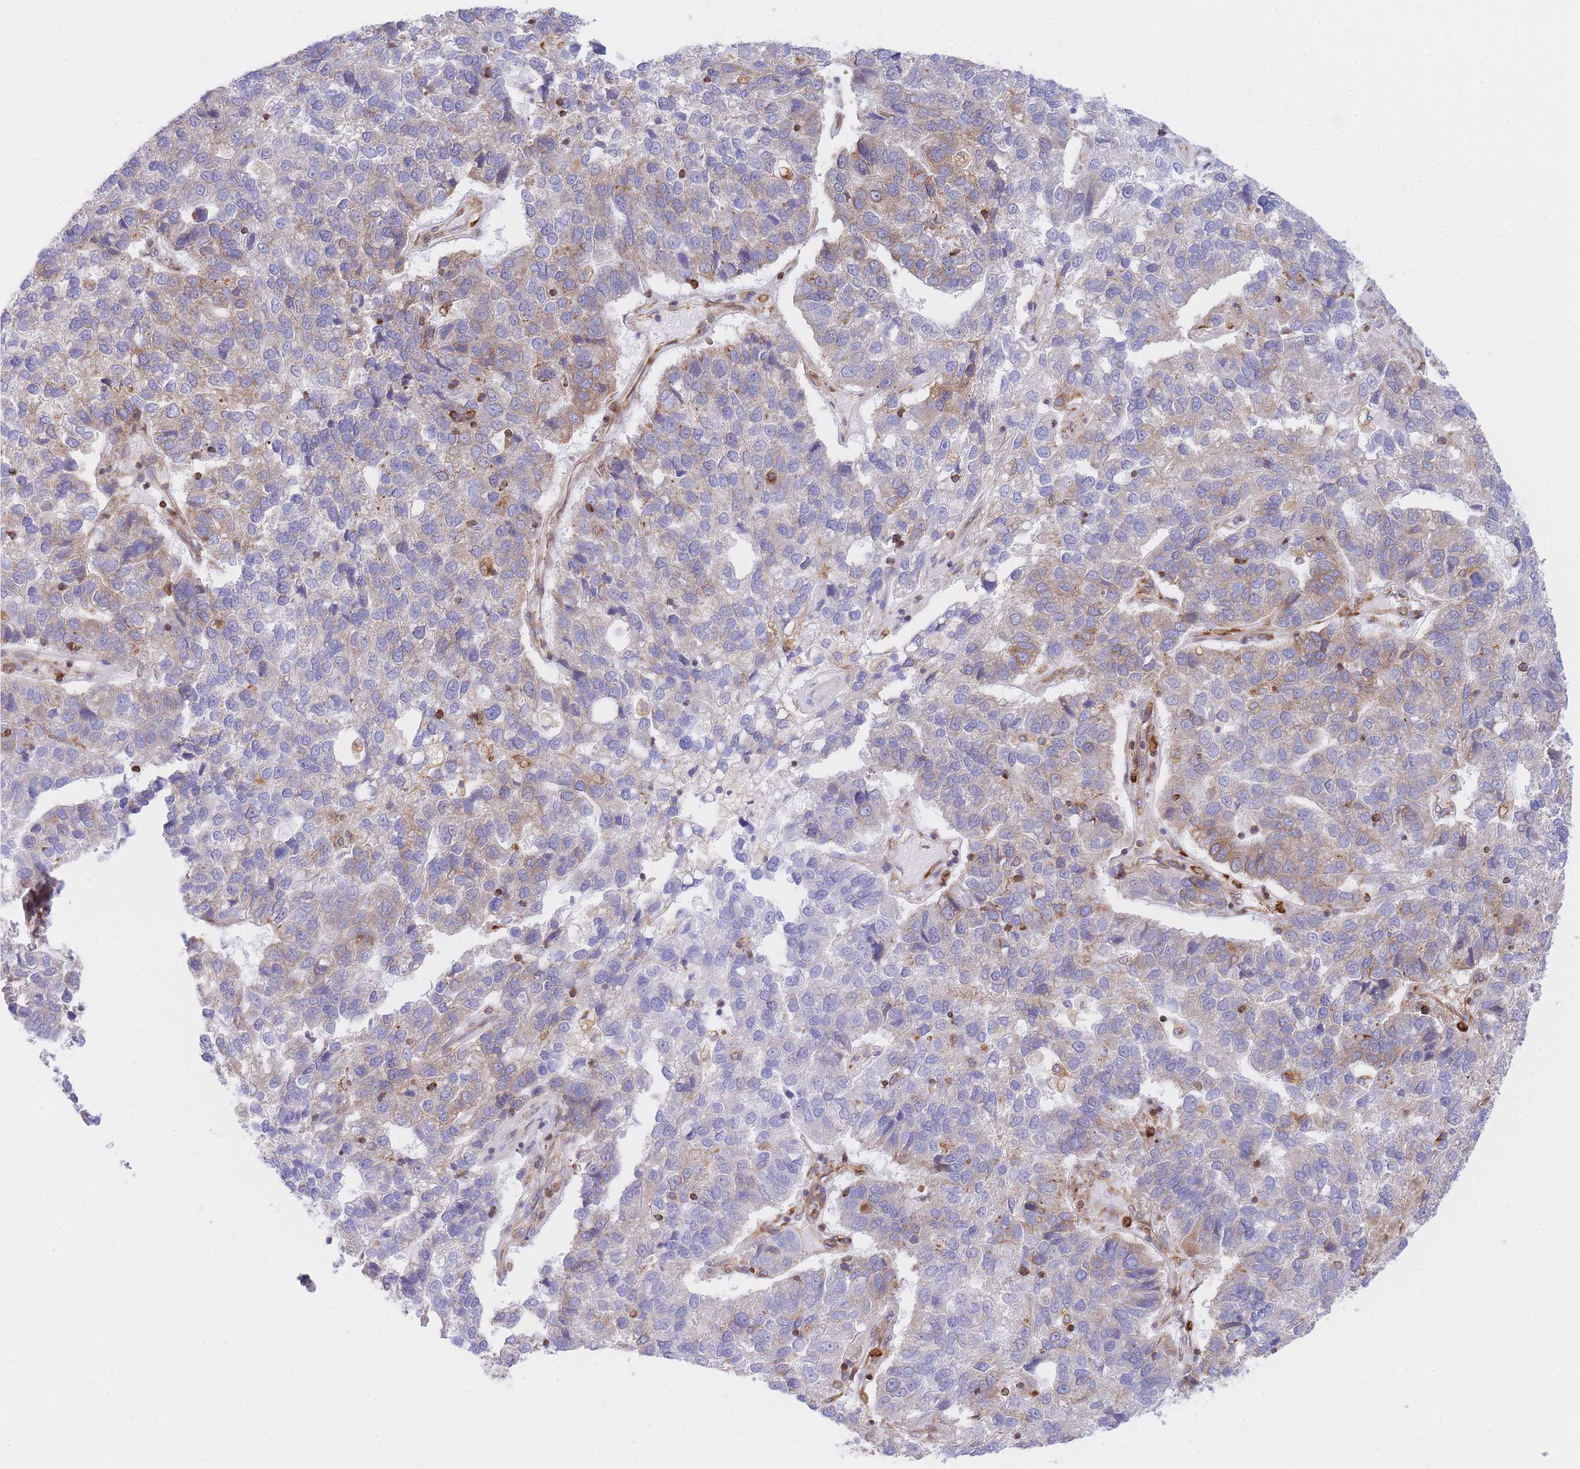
{"staining": {"intensity": "weak", "quantity": "<25%", "location": "cytoplasmic/membranous"}, "tissue": "pancreatic cancer", "cell_type": "Tumor cells", "image_type": "cancer", "snomed": [{"axis": "morphology", "description": "Adenocarcinoma, NOS"}, {"axis": "topography", "description": "Pancreas"}], "caption": "Immunohistochemistry histopathology image of human adenocarcinoma (pancreatic) stained for a protein (brown), which reveals no positivity in tumor cells. (Stains: DAB (3,3'-diaminobenzidine) immunohistochemistry with hematoxylin counter stain, Microscopy: brightfield microscopy at high magnification).", "gene": "REM1", "patient": {"sex": "female", "age": 61}}